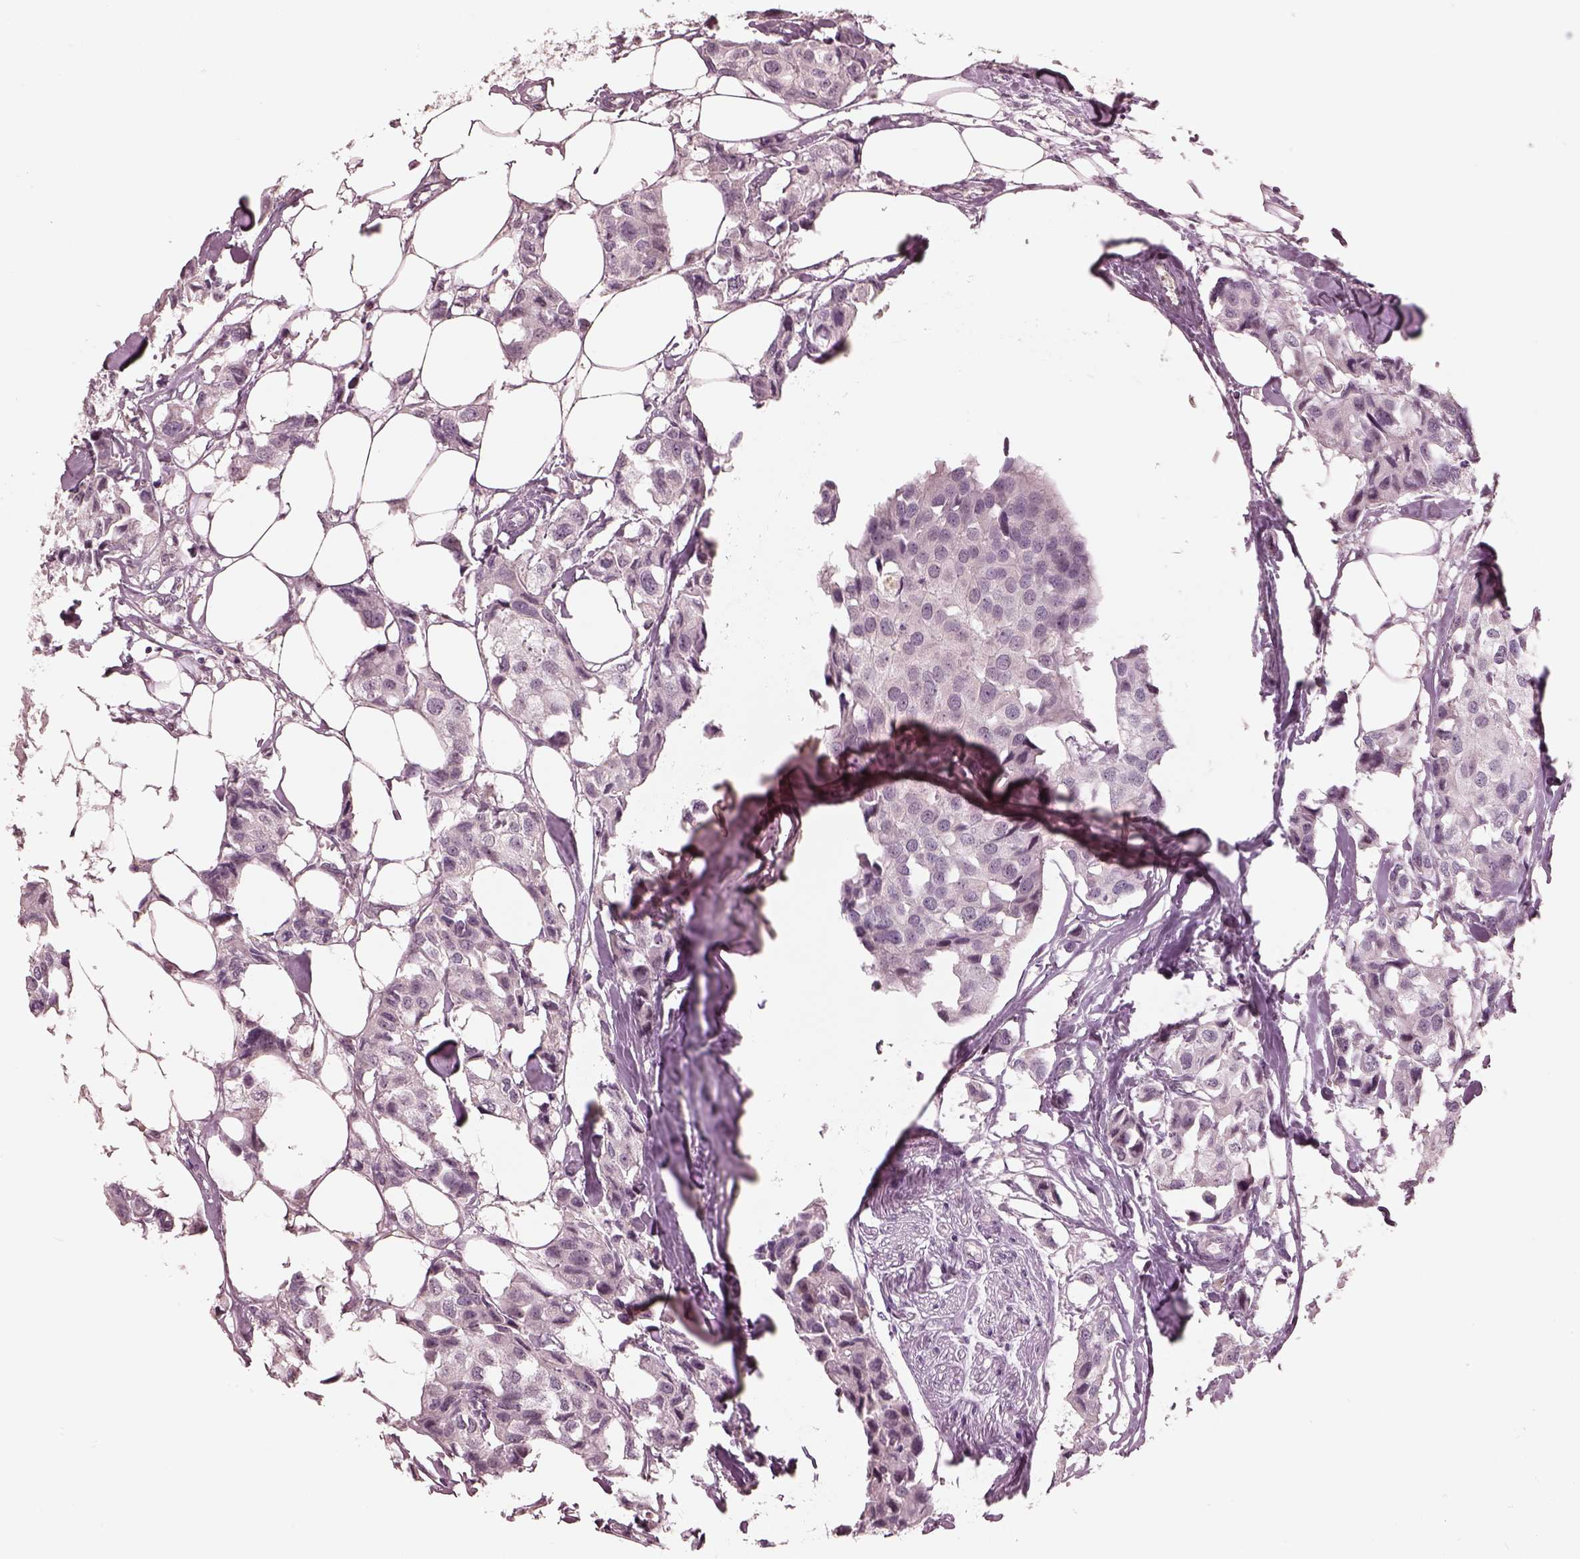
{"staining": {"intensity": "negative", "quantity": "none", "location": "none"}, "tissue": "breast cancer", "cell_type": "Tumor cells", "image_type": "cancer", "snomed": [{"axis": "morphology", "description": "Duct carcinoma"}, {"axis": "topography", "description": "Breast"}], "caption": "There is no significant positivity in tumor cells of breast infiltrating ductal carcinoma. (DAB IHC visualized using brightfield microscopy, high magnification).", "gene": "IQCG", "patient": {"sex": "female", "age": 80}}